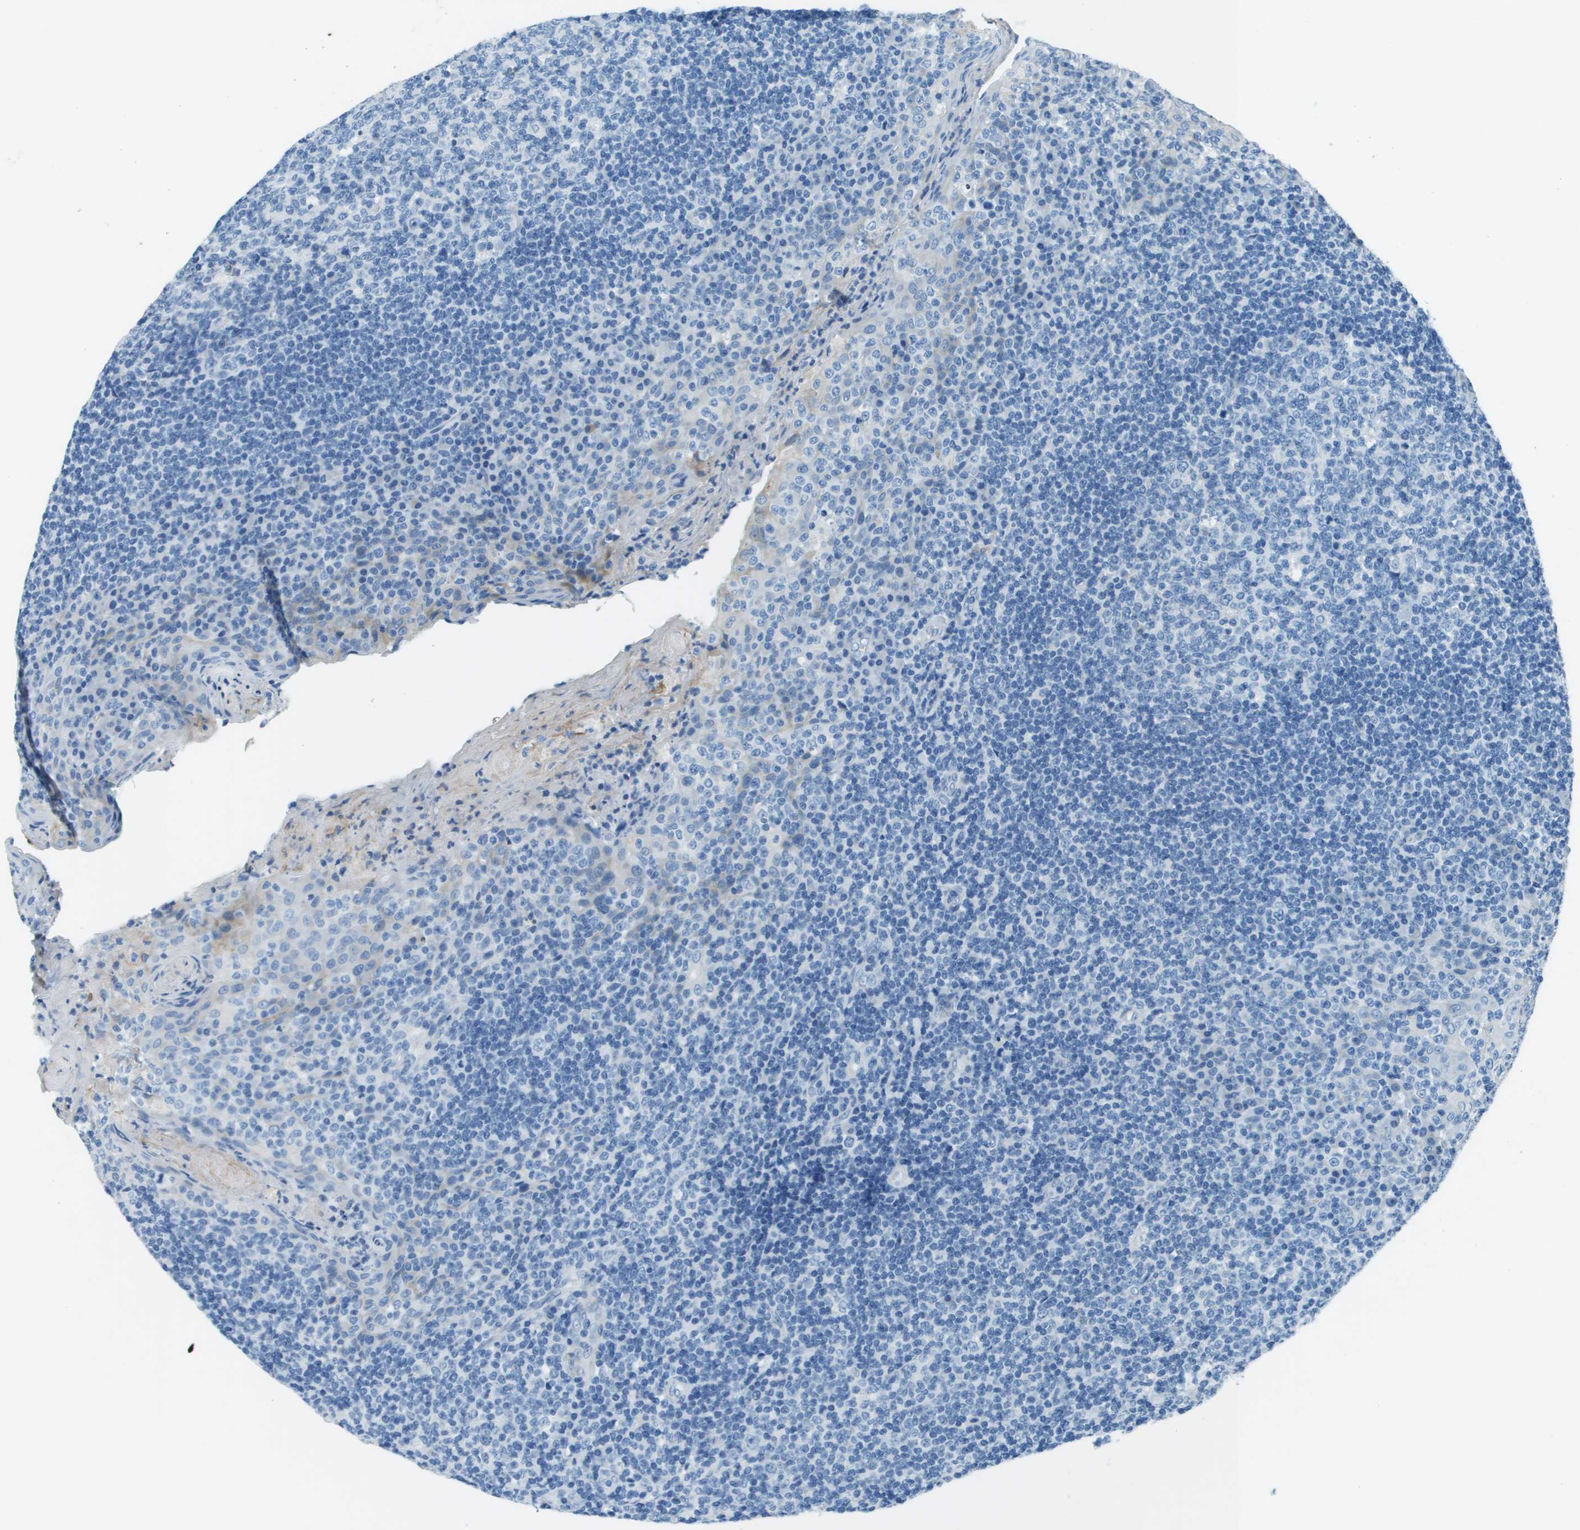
{"staining": {"intensity": "negative", "quantity": "none", "location": "none"}, "tissue": "tonsil", "cell_type": "Germinal center cells", "image_type": "normal", "snomed": [{"axis": "morphology", "description": "Normal tissue, NOS"}, {"axis": "topography", "description": "Tonsil"}], "caption": "Immunohistochemistry (IHC) of normal tonsil displays no positivity in germinal center cells. (IHC, brightfield microscopy, high magnification).", "gene": "SLC16A10", "patient": {"sex": "male", "age": 17}}